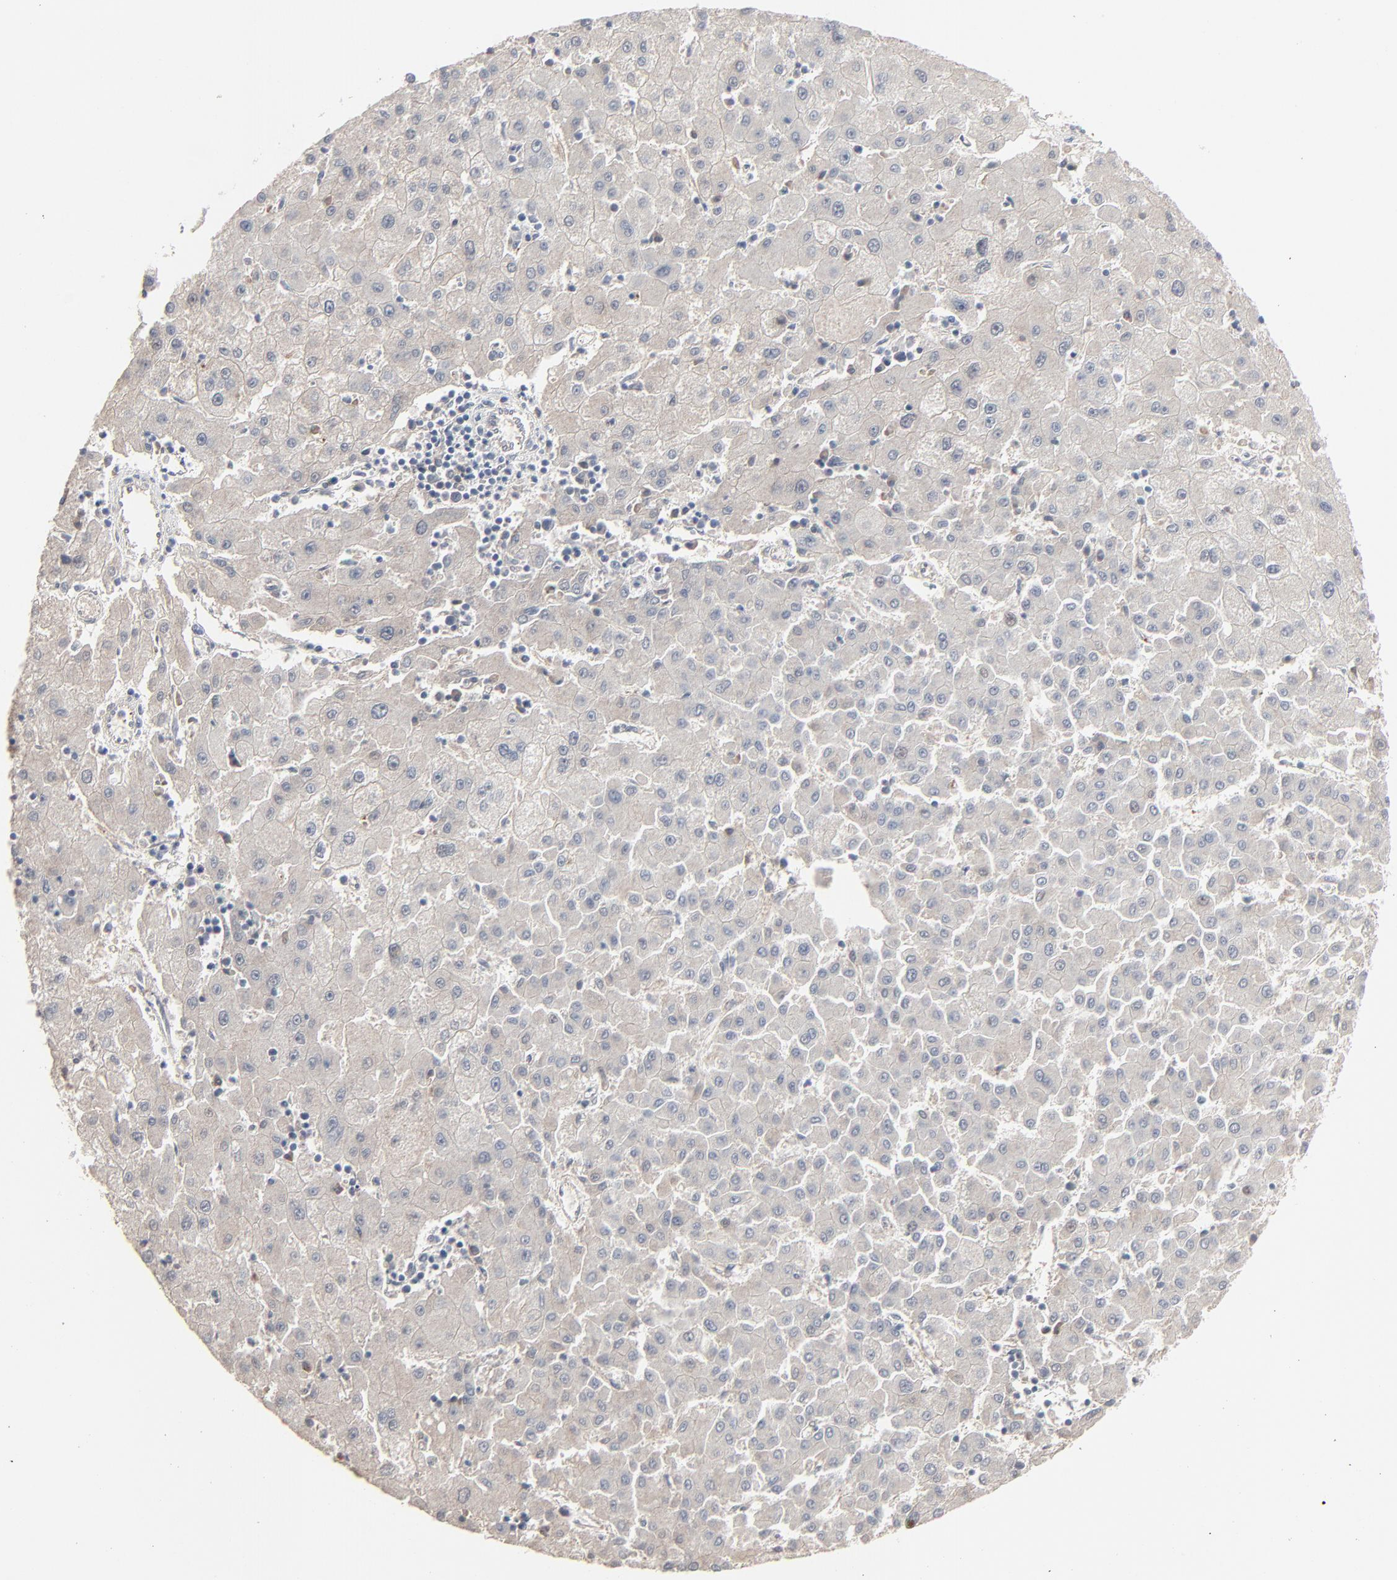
{"staining": {"intensity": "negative", "quantity": "none", "location": "none"}, "tissue": "liver cancer", "cell_type": "Tumor cells", "image_type": "cancer", "snomed": [{"axis": "morphology", "description": "Carcinoma, Hepatocellular, NOS"}, {"axis": "topography", "description": "Liver"}], "caption": "This is an IHC image of human liver cancer (hepatocellular carcinoma). There is no expression in tumor cells.", "gene": "JAM3", "patient": {"sex": "male", "age": 72}}